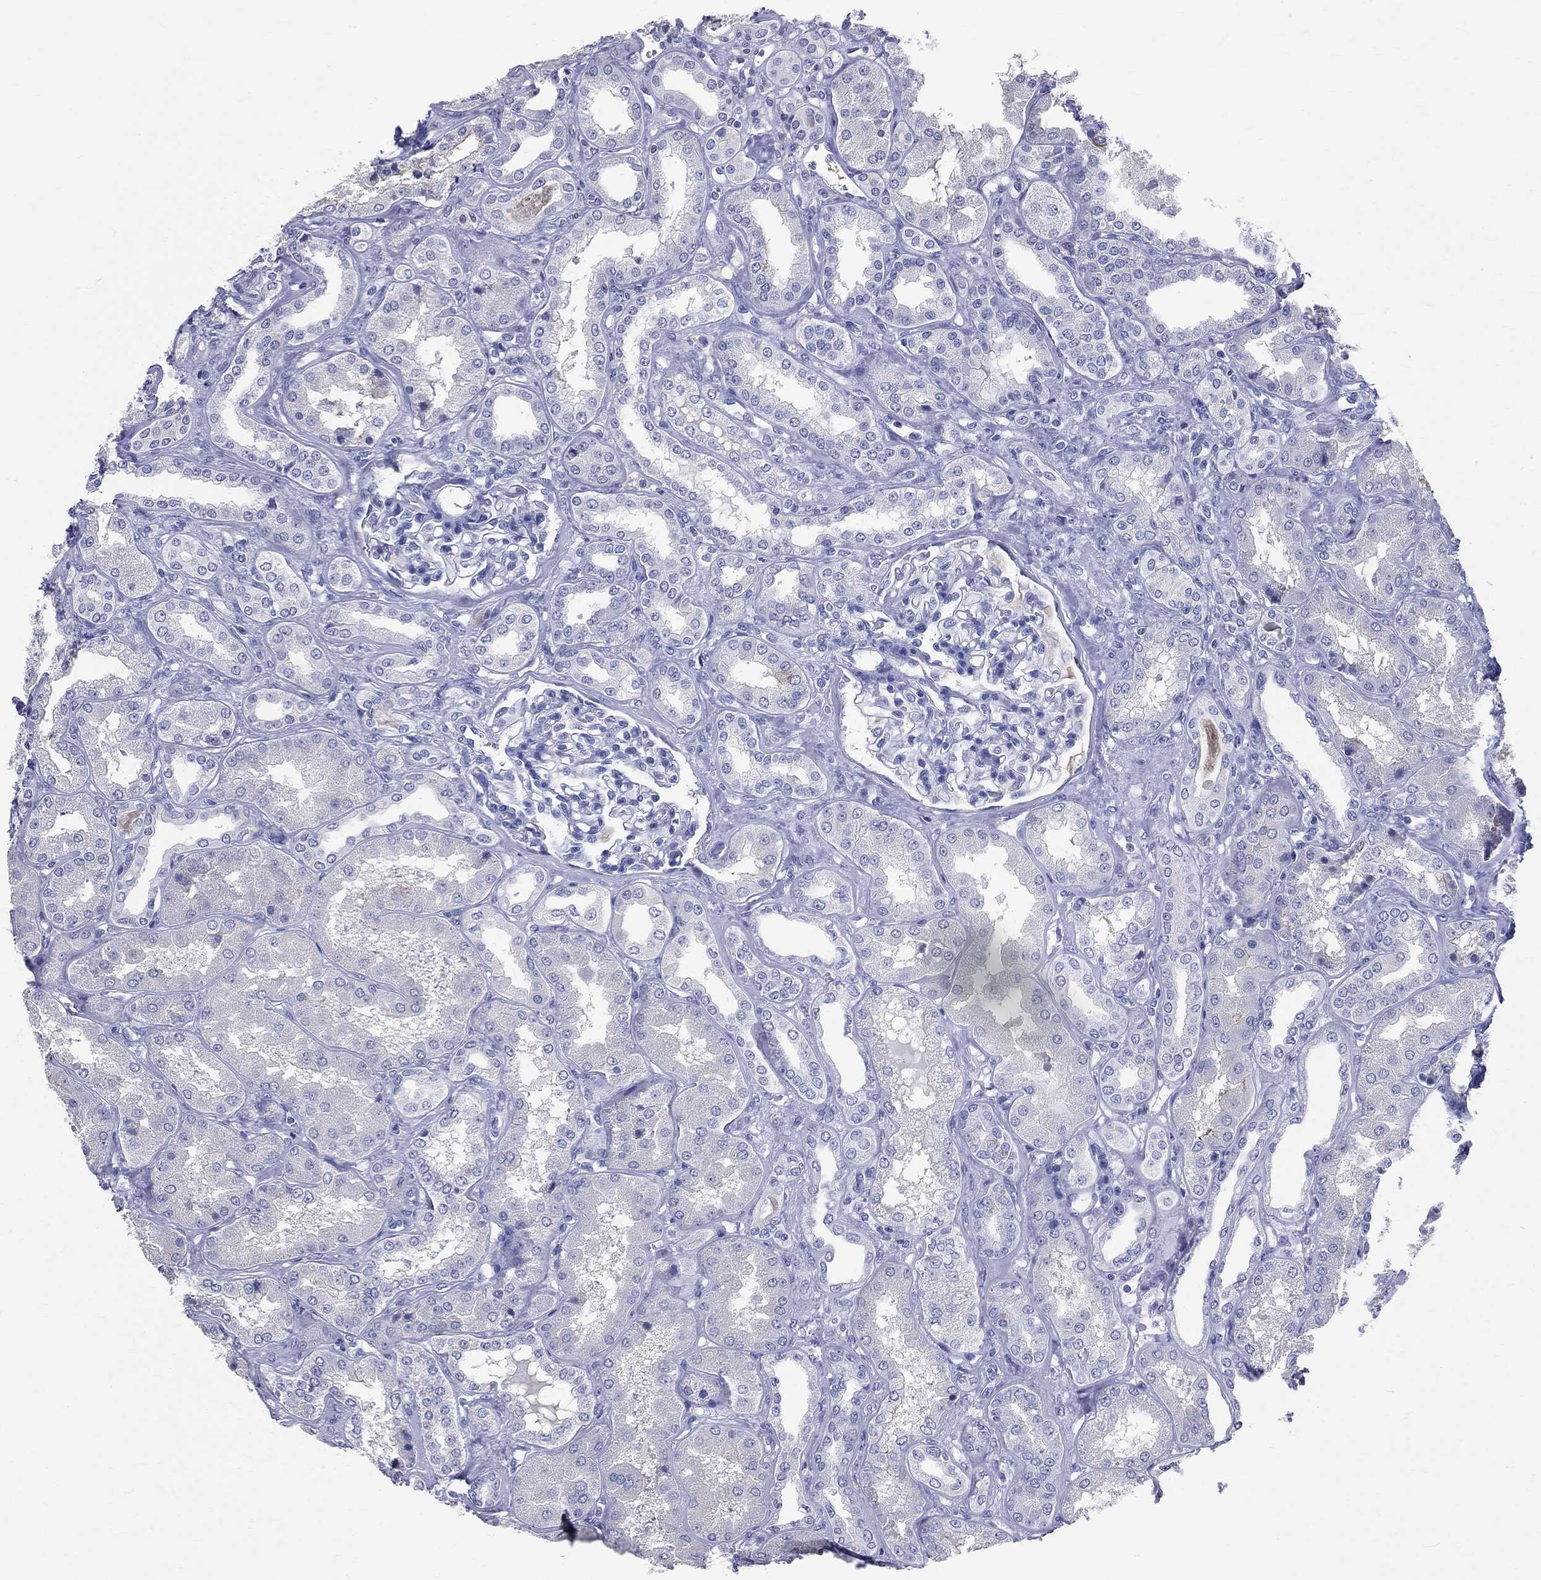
{"staining": {"intensity": "negative", "quantity": "none", "location": "none"}, "tissue": "kidney", "cell_type": "Cells in glomeruli", "image_type": "normal", "snomed": [{"axis": "morphology", "description": "Normal tissue, NOS"}, {"axis": "topography", "description": "Kidney"}], "caption": "Immunohistochemistry photomicrograph of benign human kidney stained for a protein (brown), which exhibits no staining in cells in glomeruli. (DAB IHC, high magnification).", "gene": "LAT", "patient": {"sex": "female", "age": 56}}